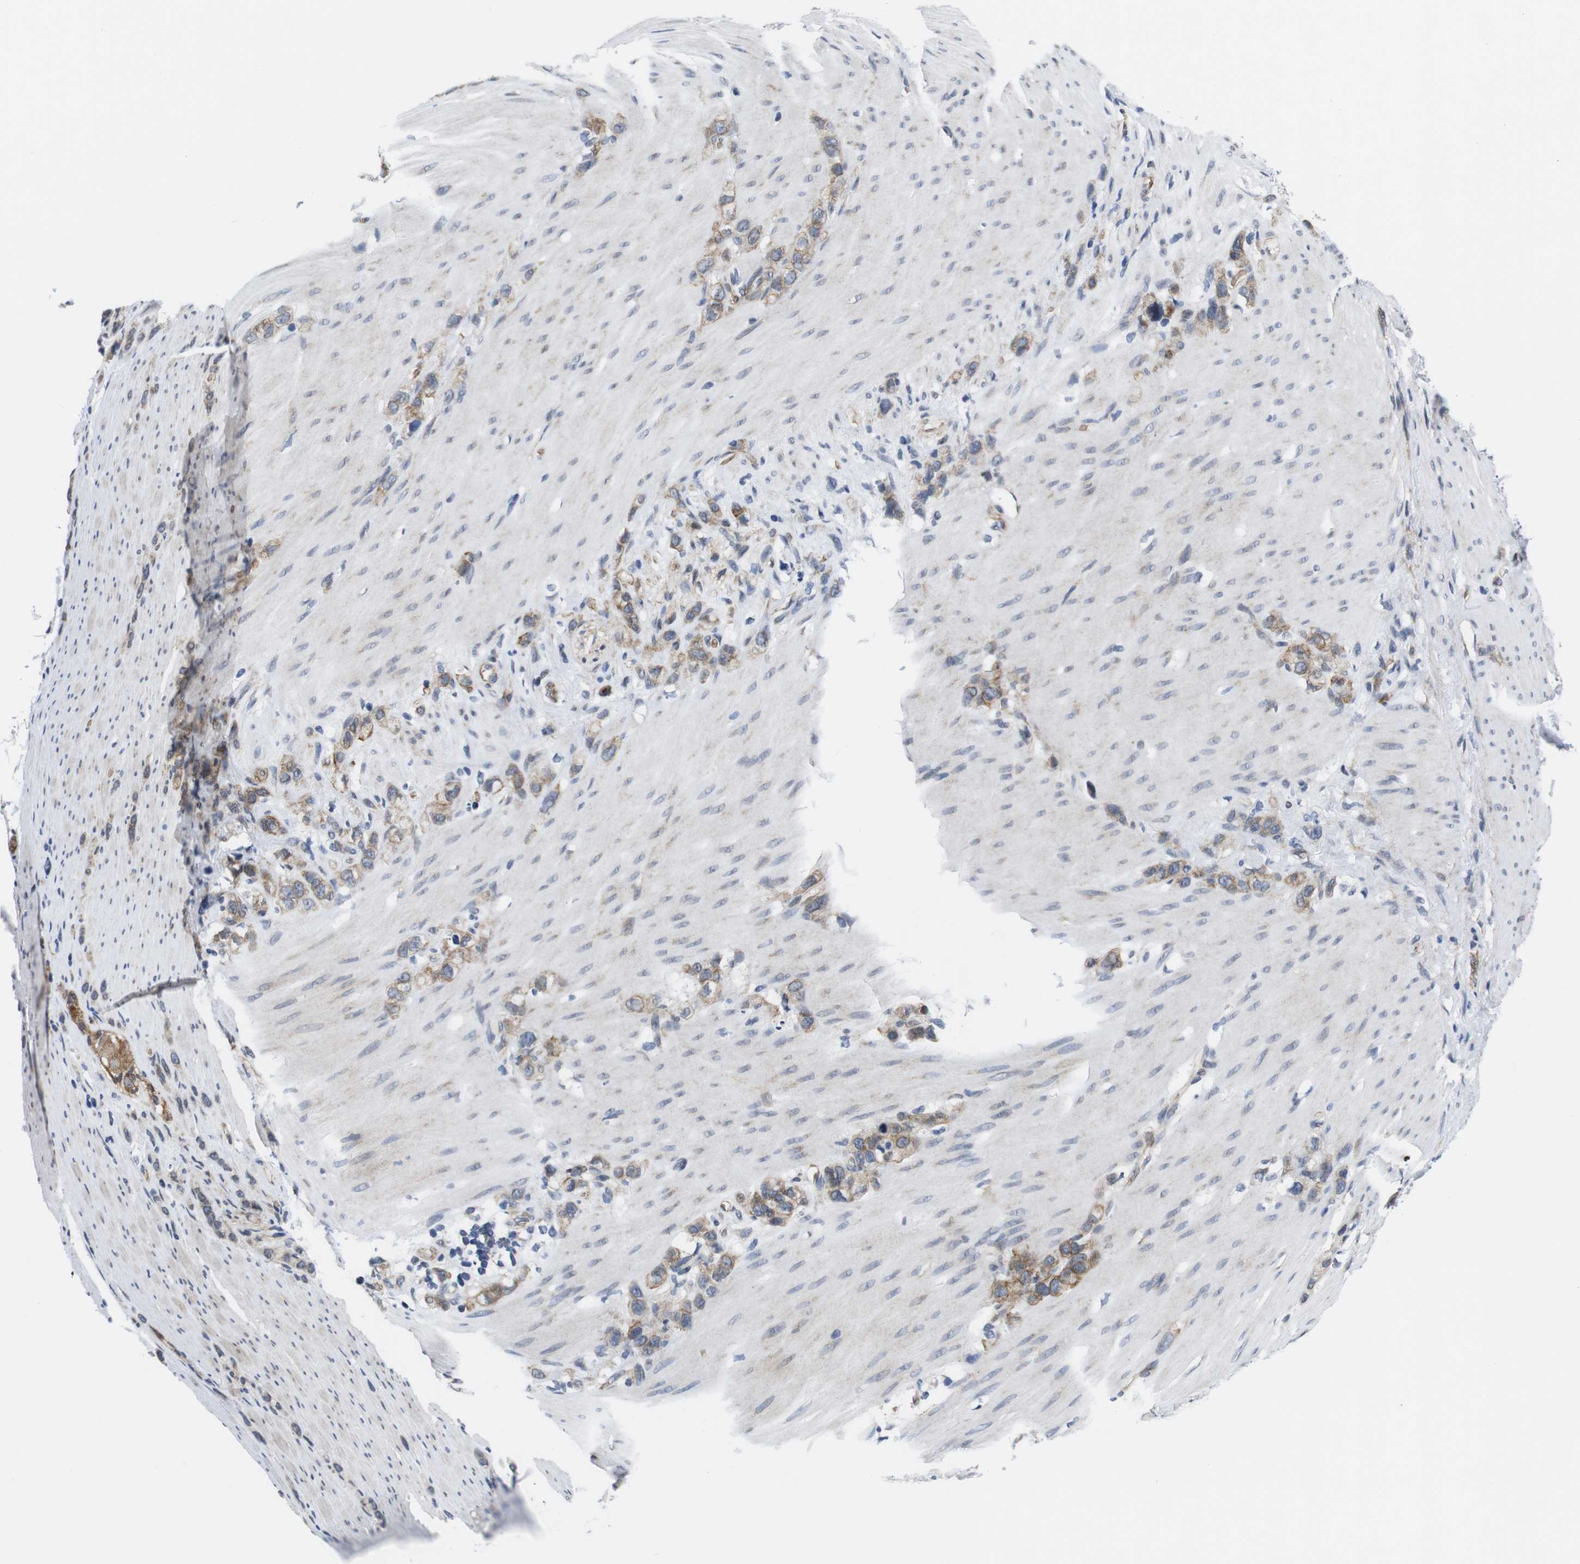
{"staining": {"intensity": "moderate", "quantity": ">75%", "location": "cytoplasmic/membranous"}, "tissue": "stomach cancer", "cell_type": "Tumor cells", "image_type": "cancer", "snomed": [{"axis": "morphology", "description": "Normal tissue, NOS"}, {"axis": "morphology", "description": "Adenocarcinoma, NOS"}, {"axis": "morphology", "description": "Adenocarcinoma, High grade"}, {"axis": "topography", "description": "Stomach, upper"}, {"axis": "topography", "description": "Stomach"}], "caption": "Protein staining of stomach adenocarcinoma tissue exhibits moderate cytoplasmic/membranous positivity in approximately >75% of tumor cells.", "gene": "SOCS3", "patient": {"sex": "female", "age": 65}}